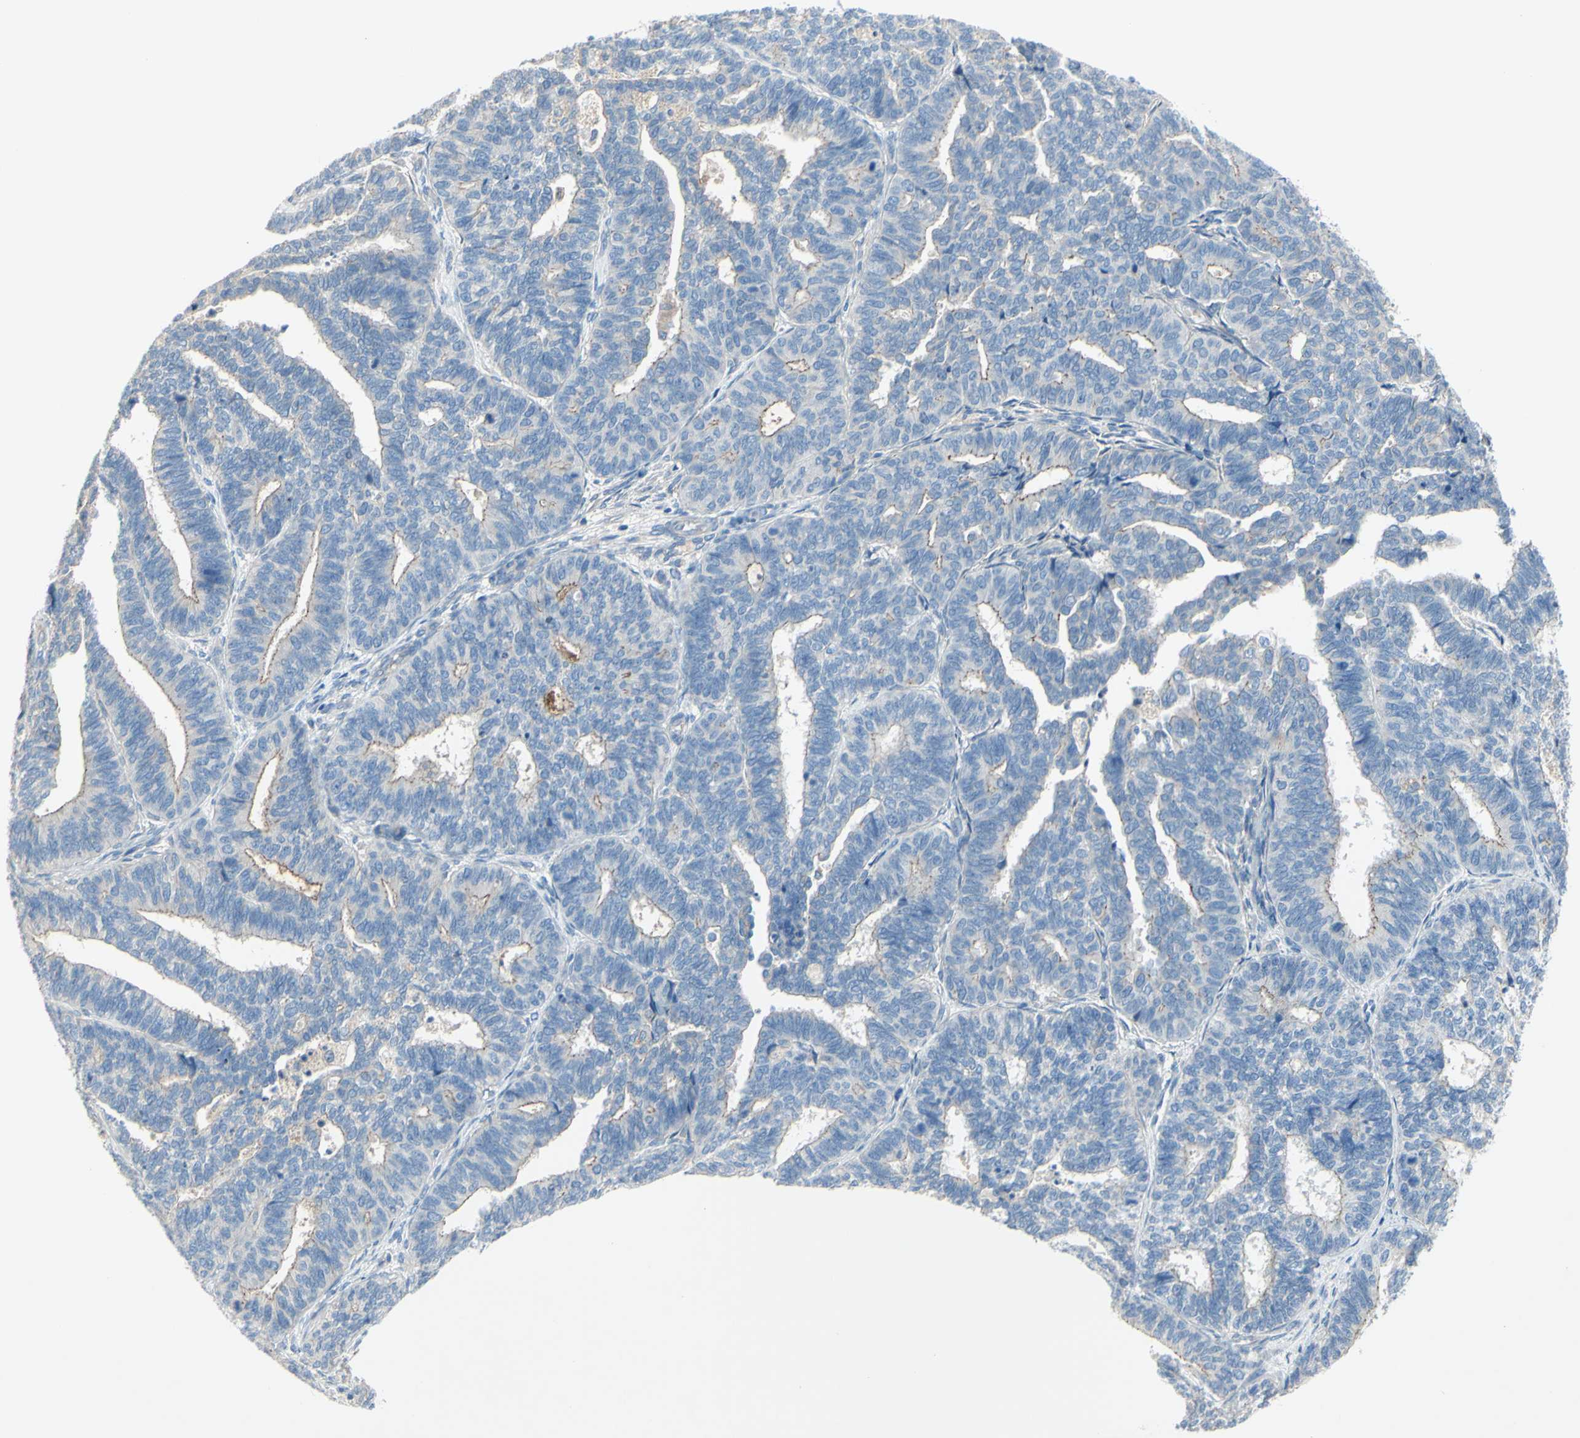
{"staining": {"intensity": "weak", "quantity": "<25%", "location": "cytoplasmic/membranous"}, "tissue": "endometrial cancer", "cell_type": "Tumor cells", "image_type": "cancer", "snomed": [{"axis": "morphology", "description": "Adenocarcinoma, NOS"}, {"axis": "topography", "description": "Endometrium"}], "caption": "Protein analysis of endometrial cancer (adenocarcinoma) reveals no significant positivity in tumor cells.", "gene": "TMEM59L", "patient": {"sex": "female", "age": 70}}